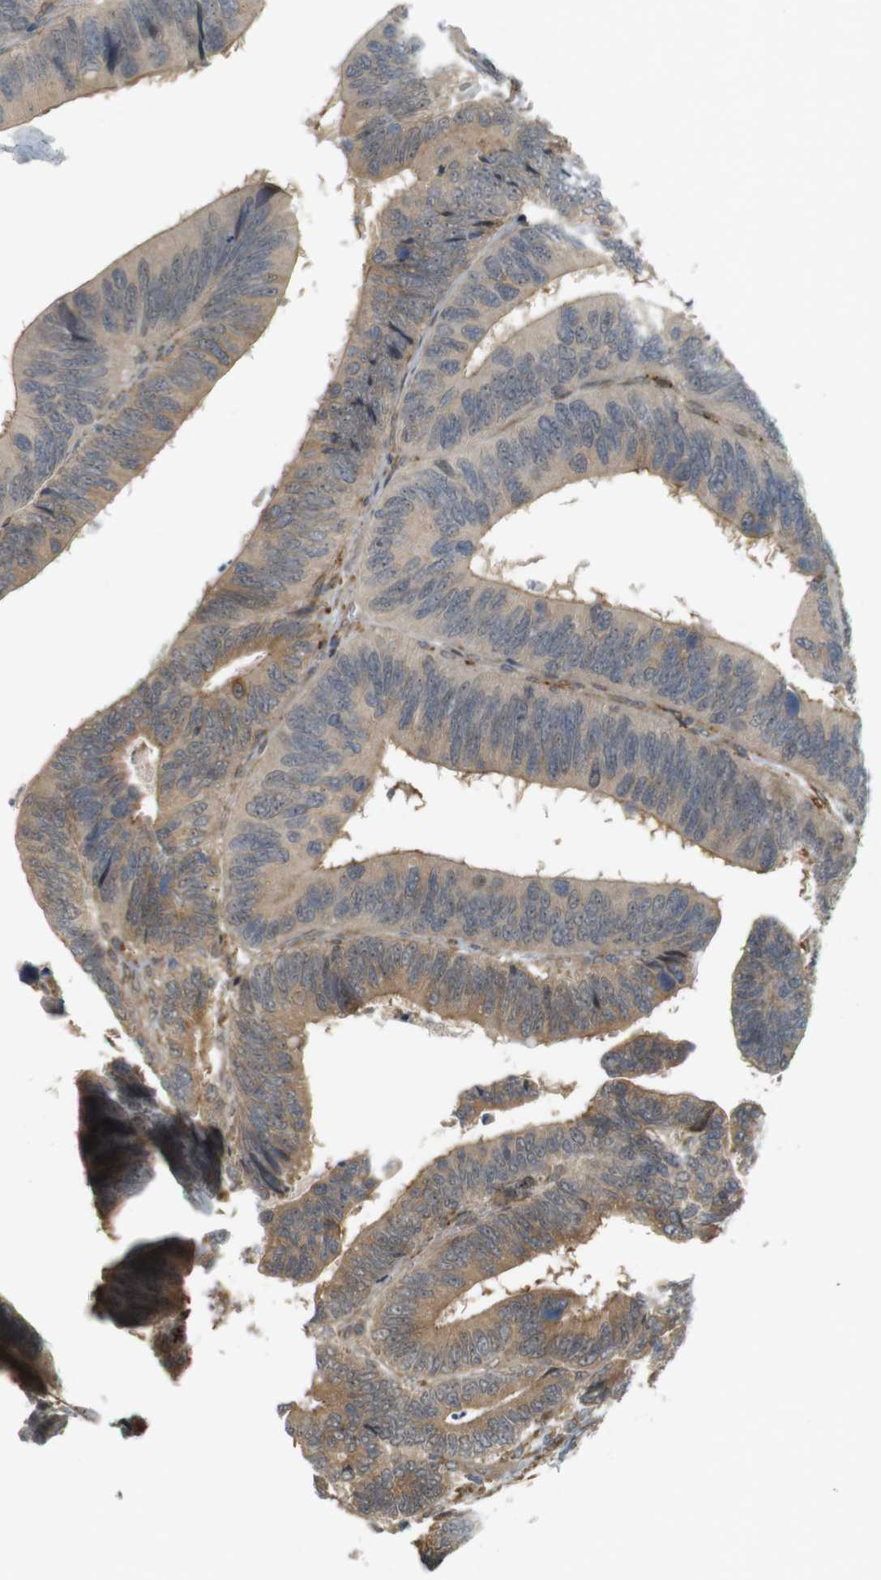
{"staining": {"intensity": "moderate", "quantity": "25%-75%", "location": "cytoplasmic/membranous"}, "tissue": "colorectal cancer", "cell_type": "Tumor cells", "image_type": "cancer", "snomed": [{"axis": "morphology", "description": "Adenocarcinoma, NOS"}, {"axis": "topography", "description": "Colon"}], "caption": "The immunohistochemical stain labels moderate cytoplasmic/membranous staining in tumor cells of adenocarcinoma (colorectal) tissue.", "gene": "TSPAN9", "patient": {"sex": "male", "age": 72}}